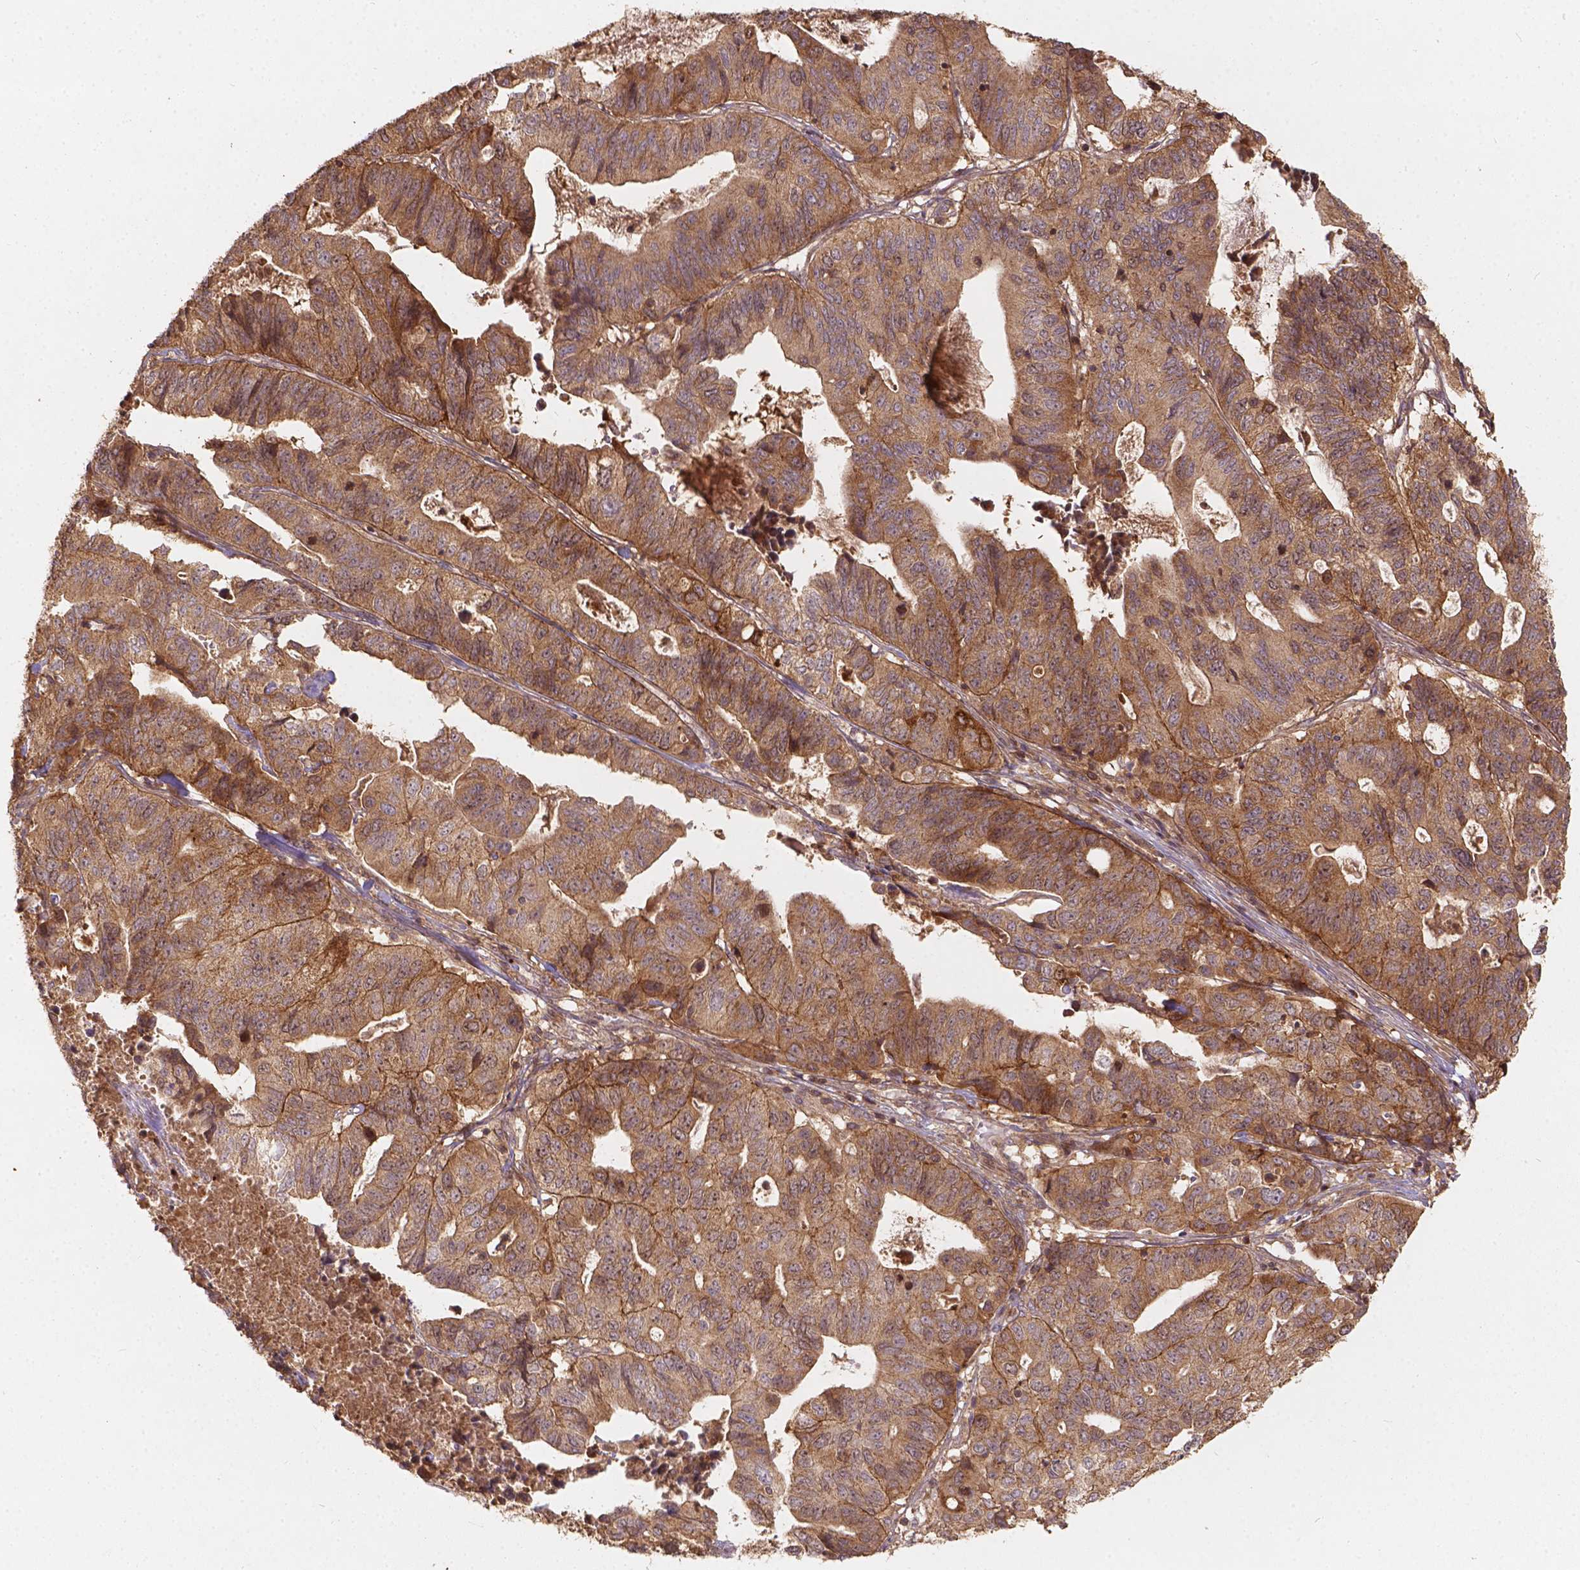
{"staining": {"intensity": "moderate", "quantity": ">75%", "location": "cytoplasmic/membranous"}, "tissue": "stomach cancer", "cell_type": "Tumor cells", "image_type": "cancer", "snomed": [{"axis": "morphology", "description": "Adenocarcinoma, NOS"}, {"axis": "topography", "description": "Stomach, upper"}], "caption": "IHC image of neoplastic tissue: adenocarcinoma (stomach) stained using IHC shows medium levels of moderate protein expression localized specifically in the cytoplasmic/membranous of tumor cells, appearing as a cytoplasmic/membranous brown color.", "gene": "XPR1", "patient": {"sex": "female", "age": 67}}